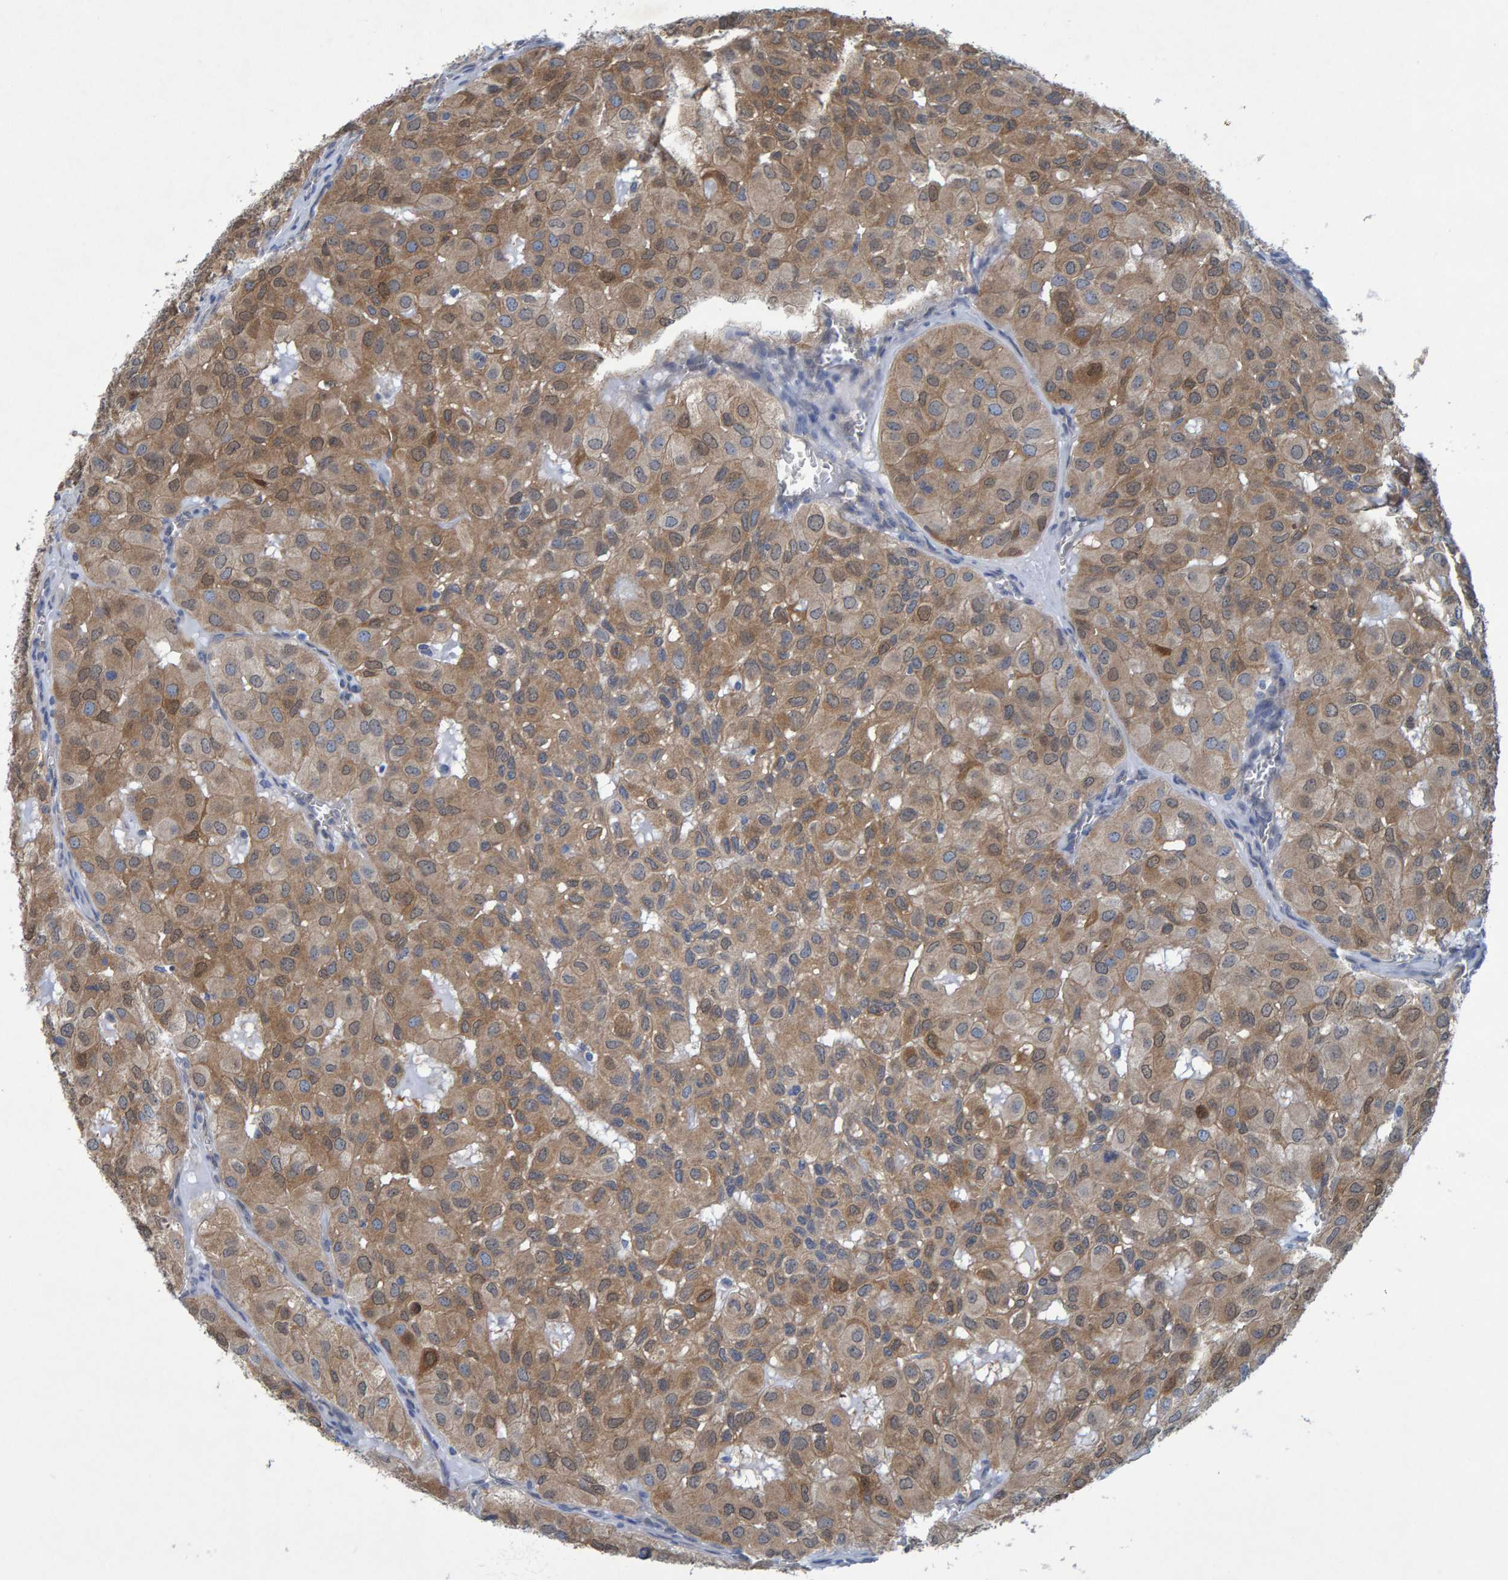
{"staining": {"intensity": "moderate", "quantity": ">75%", "location": "cytoplasmic/membranous"}, "tissue": "head and neck cancer", "cell_type": "Tumor cells", "image_type": "cancer", "snomed": [{"axis": "morphology", "description": "Adenocarcinoma, NOS"}, {"axis": "topography", "description": "Salivary gland, NOS"}, {"axis": "topography", "description": "Head-Neck"}], "caption": "About >75% of tumor cells in human adenocarcinoma (head and neck) demonstrate moderate cytoplasmic/membranous protein staining as visualized by brown immunohistochemical staining.", "gene": "ALAD", "patient": {"sex": "female", "age": 76}}